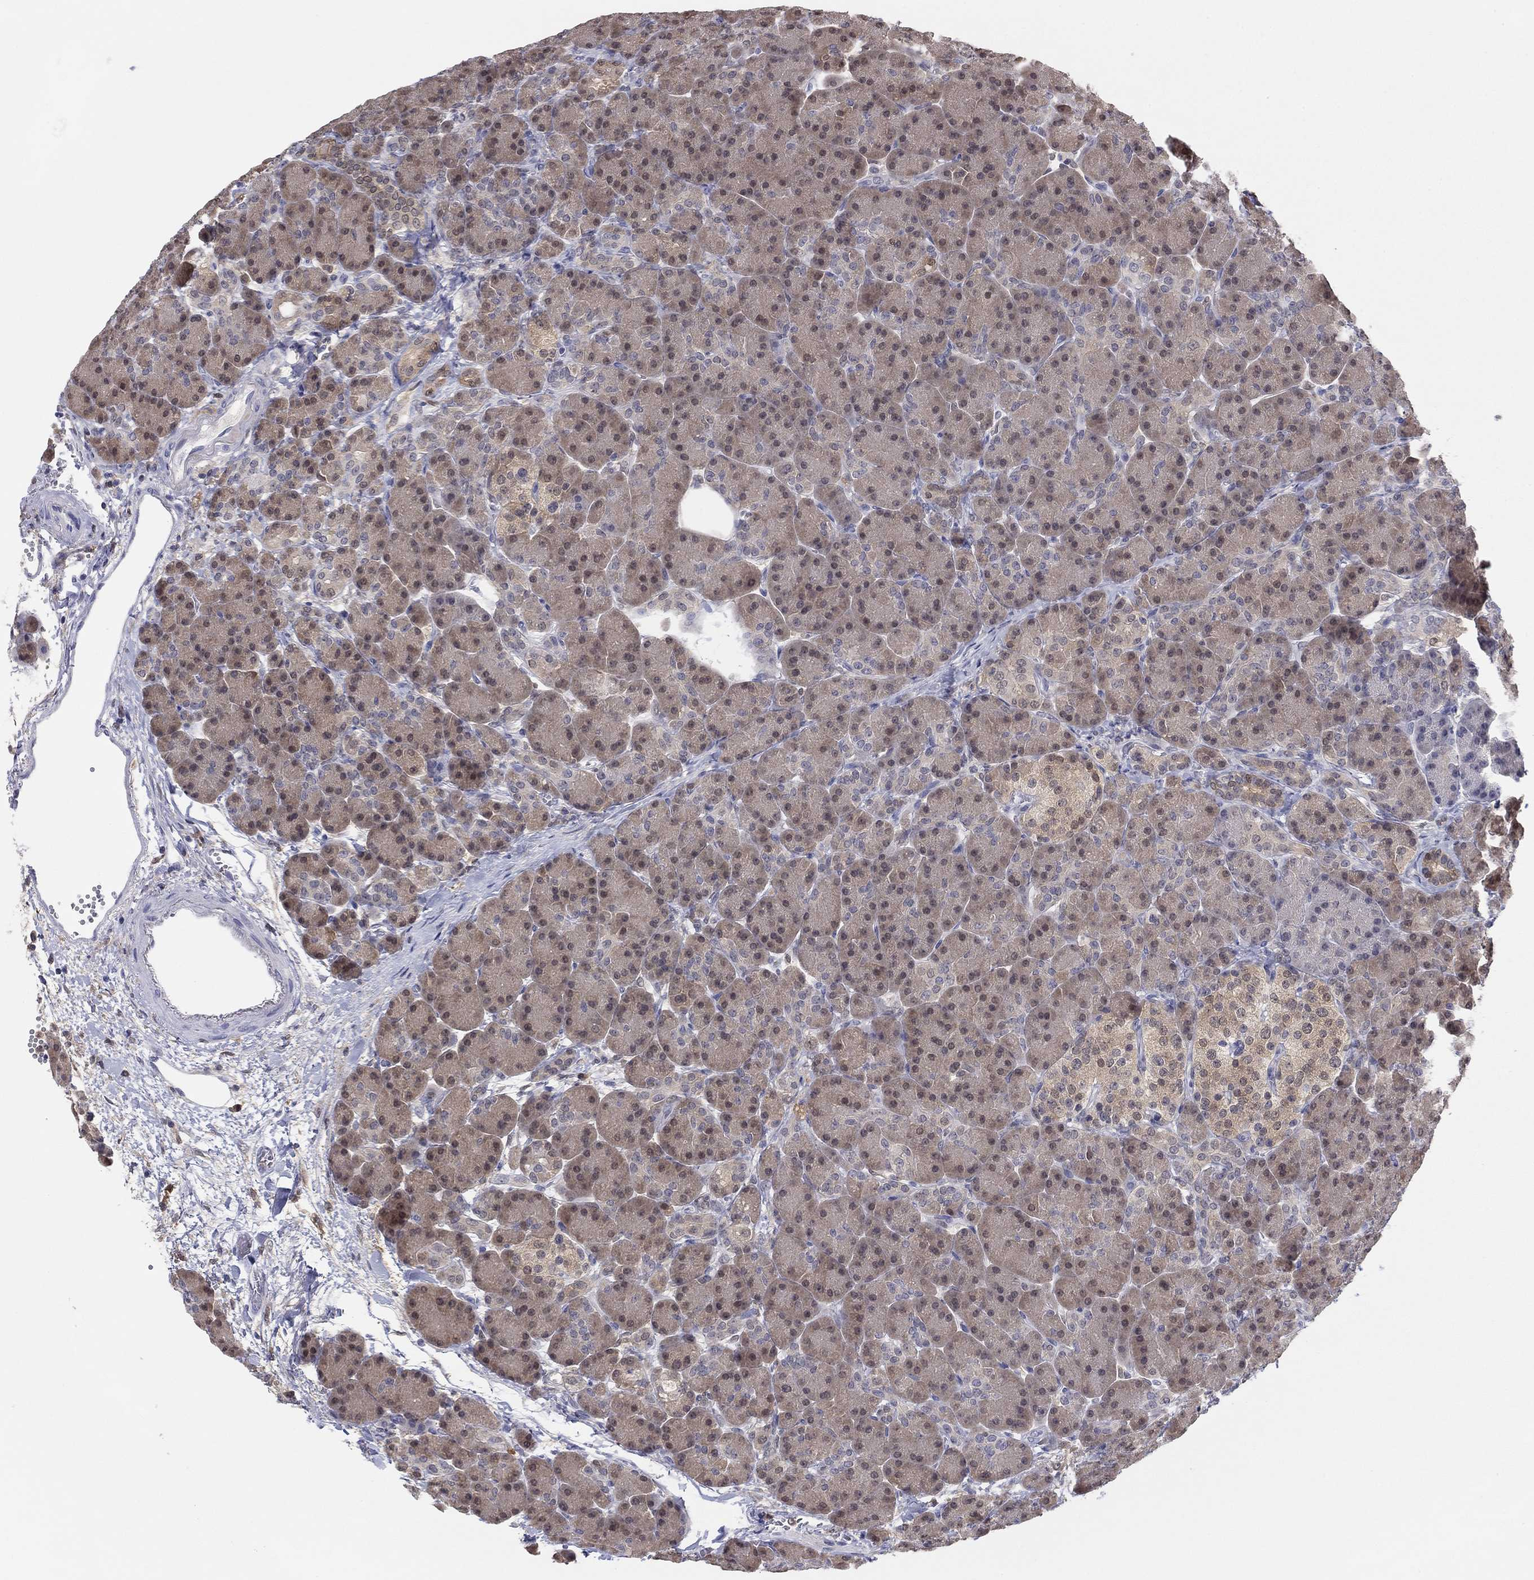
{"staining": {"intensity": "weak", "quantity": "<25%", "location": "cytoplasmic/membranous"}, "tissue": "pancreas", "cell_type": "Exocrine glandular cells", "image_type": "normal", "snomed": [{"axis": "morphology", "description": "Normal tissue, NOS"}, {"axis": "topography", "description": "Pancreas"}], "caption": "The immunohistochemistry (IHC) image has no significant positivity in exocrine glandular cells of pancreas.", "gene": "PDXK", "patient": {"sex": "female", "age": 63}}